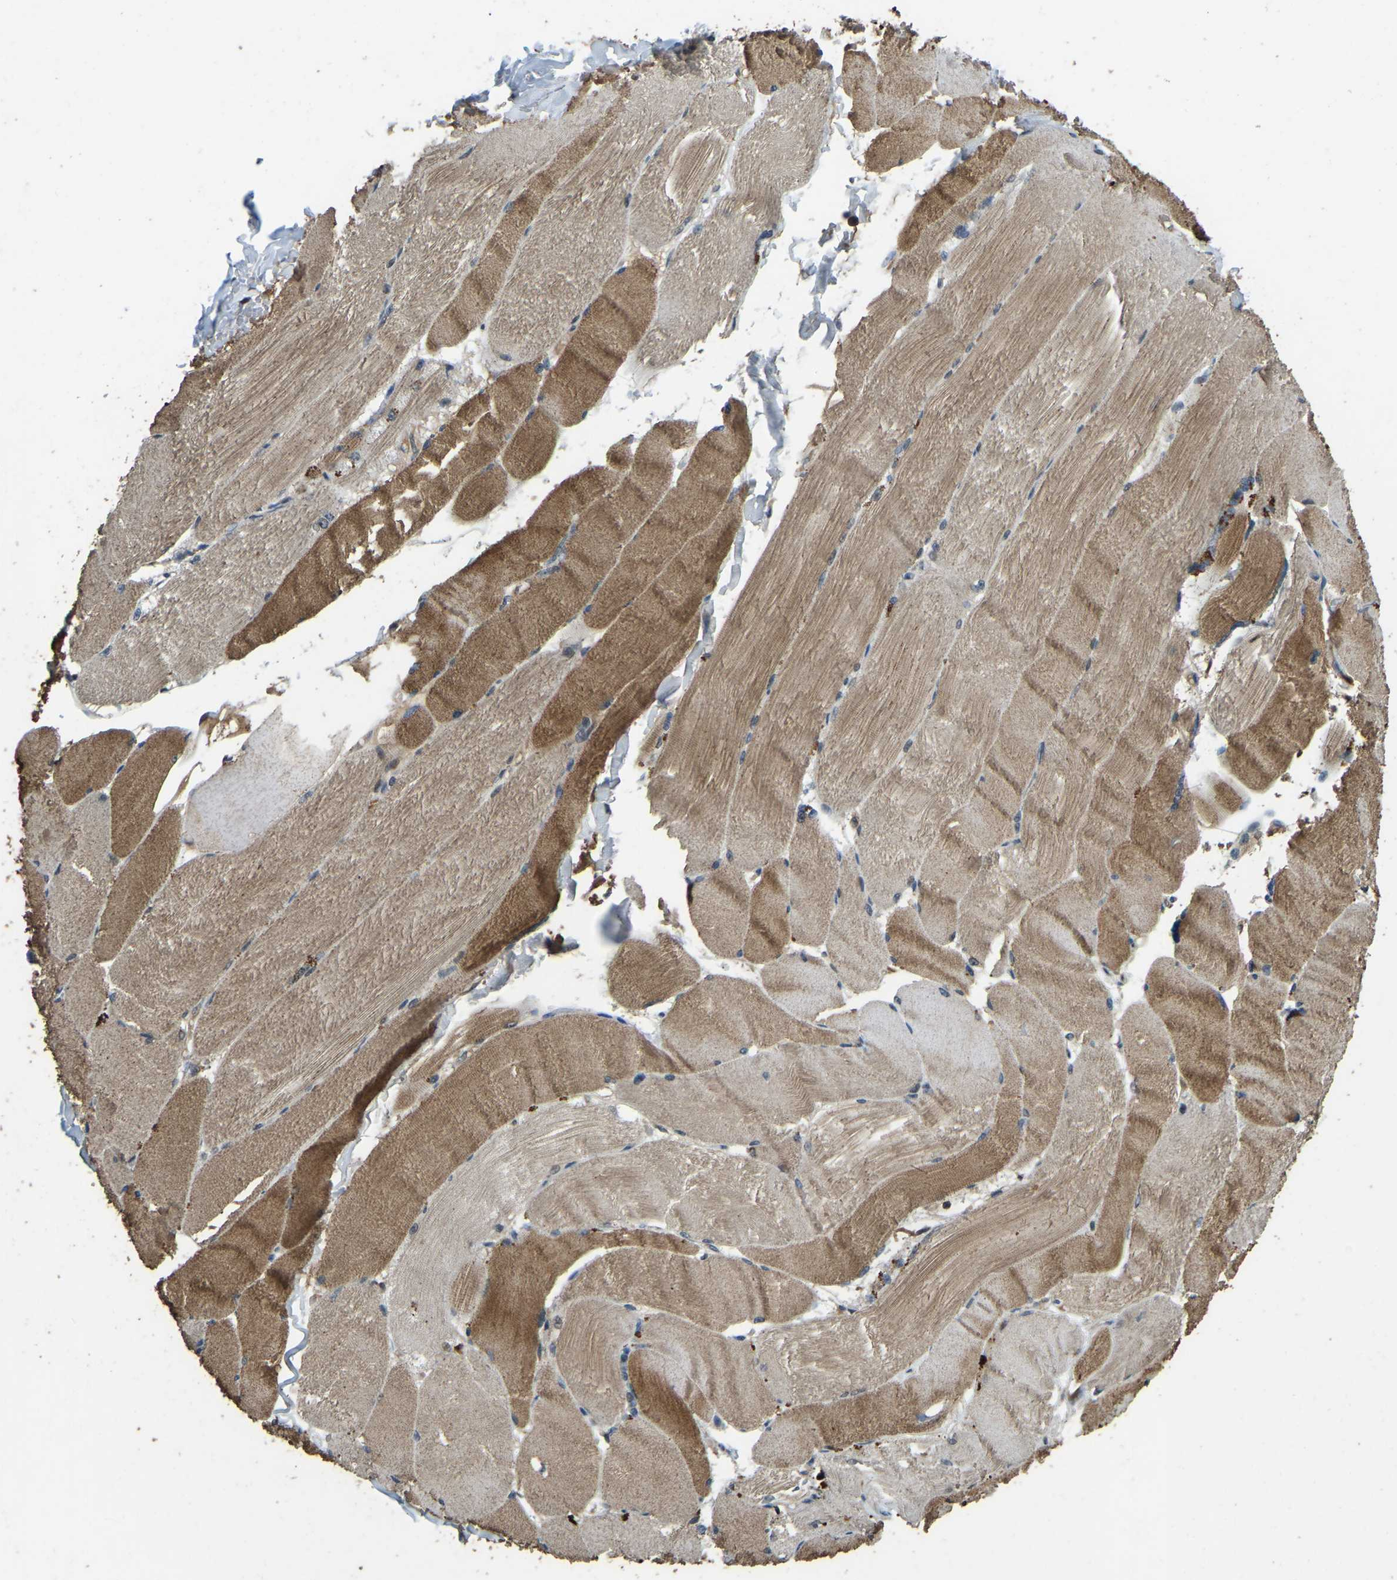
{"staining": {"intensity": "strong", "quantity": "25%-75%", "location": "cytoplasmic/membranous"}, "tissue": "skeletal muscle", "cell_type": "Myocytes", "image_type": "normal", "snomed": [{"axis": "morphology", "description": "Normal tissue, NOS"}, {"axis": "topography", "description": "Skin"}, {"axis": "topography", "description": "Skeletal muscle"}], "caption": "A high-resolution micrograph shows immunohistochemistry staining of benign skeletal muscle, which displays strong cytoplasmic/membranous expression in approximately 25%-75% of myocytes.", "gene": "ATP8B1", "patient": {"sex": "male", "age": 83}}